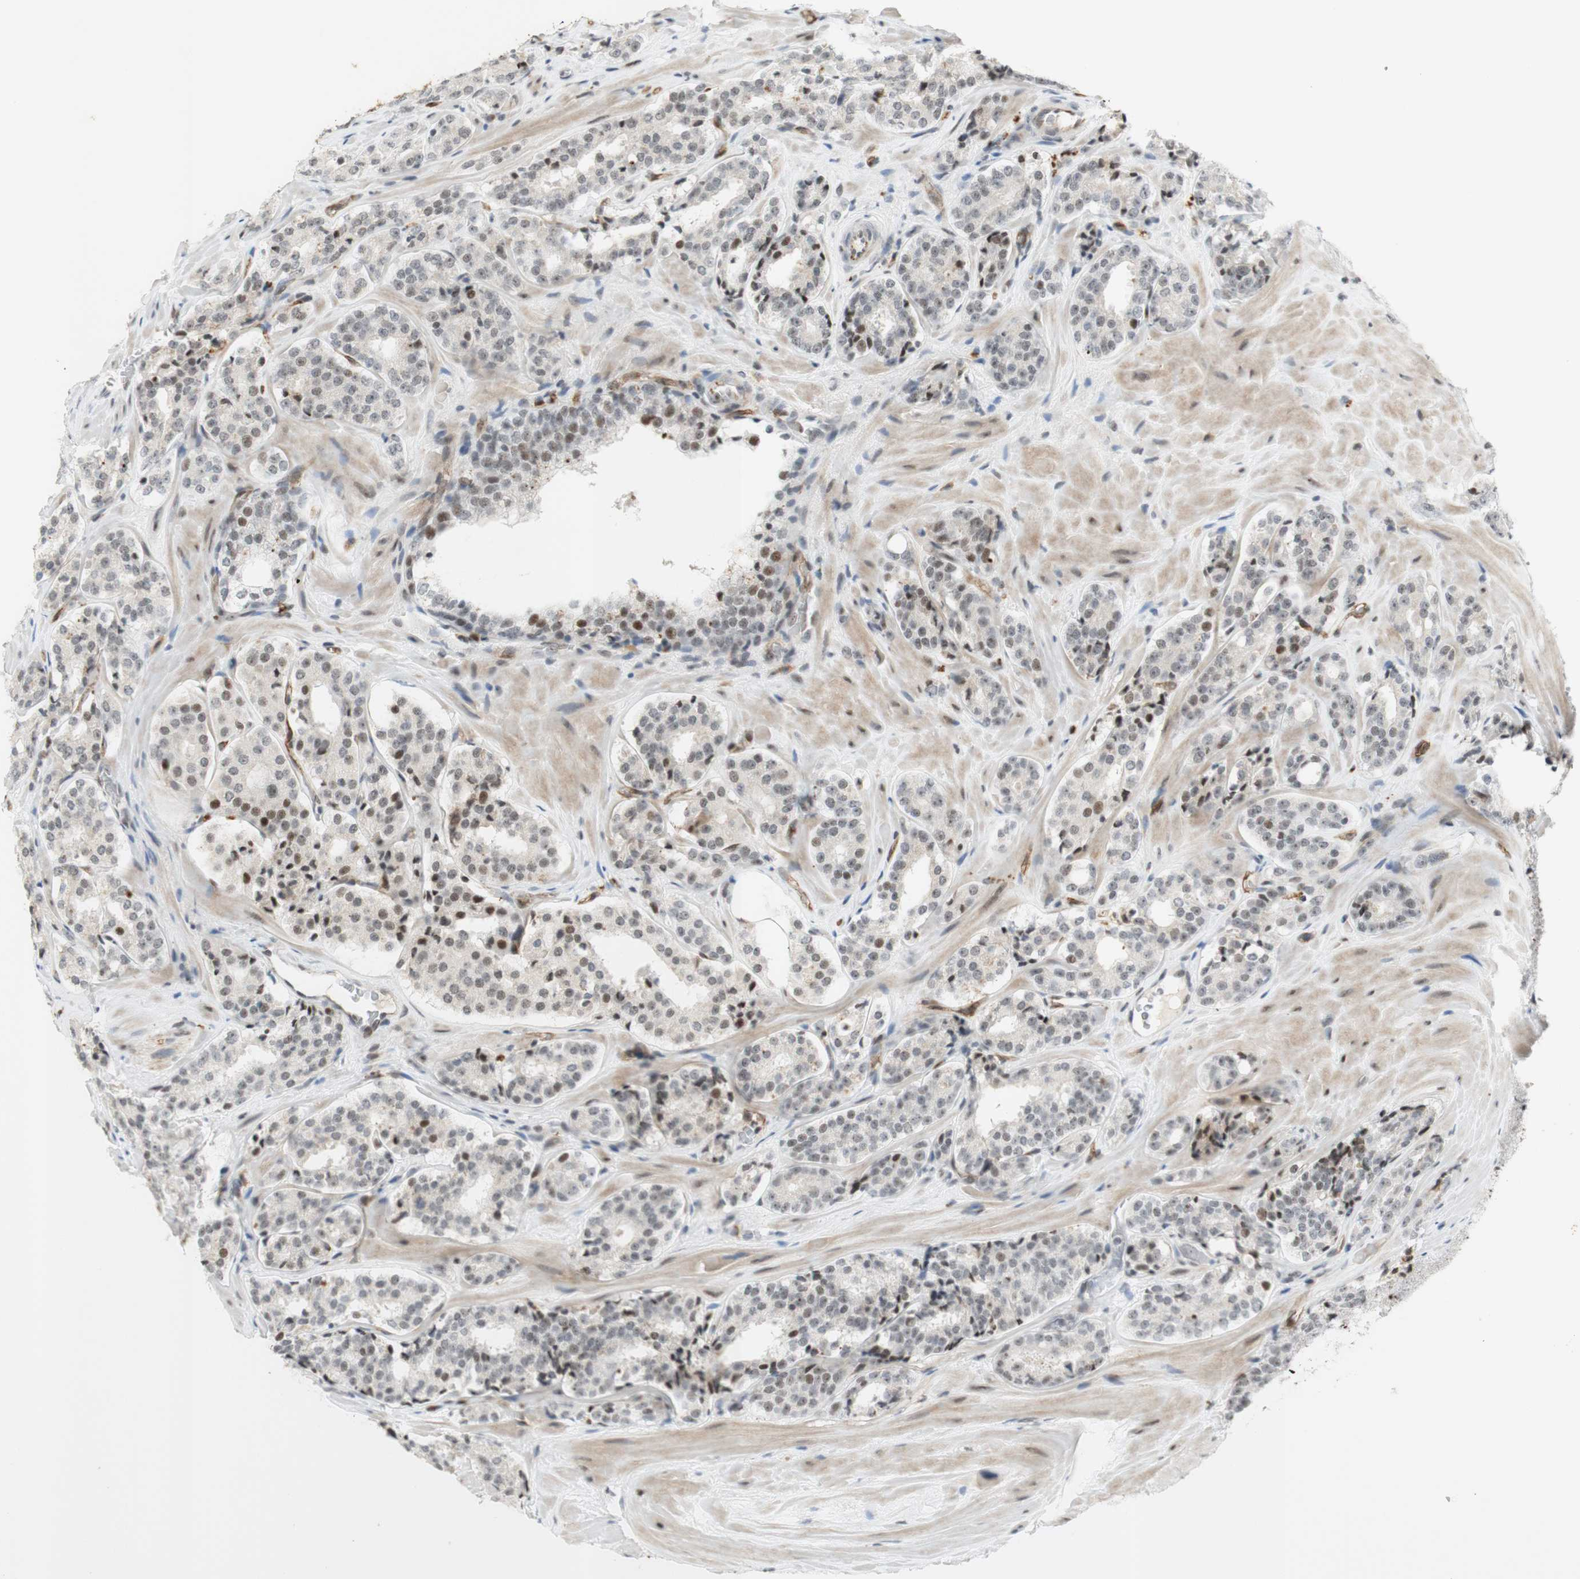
{"staining": {"intensity": "moderate", "quantity": ">75%", "location": "nuclear"}, "tissue": "prostate cancer", "cell_type": "Tumor cells", "image_type": "cancer", "snomed": [{"axis": "morphology", "description": "Adenocarcinoma, High grade"}, {"axis": "topography", "description": "Prostate"}], "caption": "A high-resolution histopathology image shows immunohistochemistry staining of adenocarcinoma (high-grade) (prostate), which exhibits moderate nuclear staining in approximately >75% of tumor cells.", "gene": "IRF1", "patient": {"sex": "male", "age": 60}}